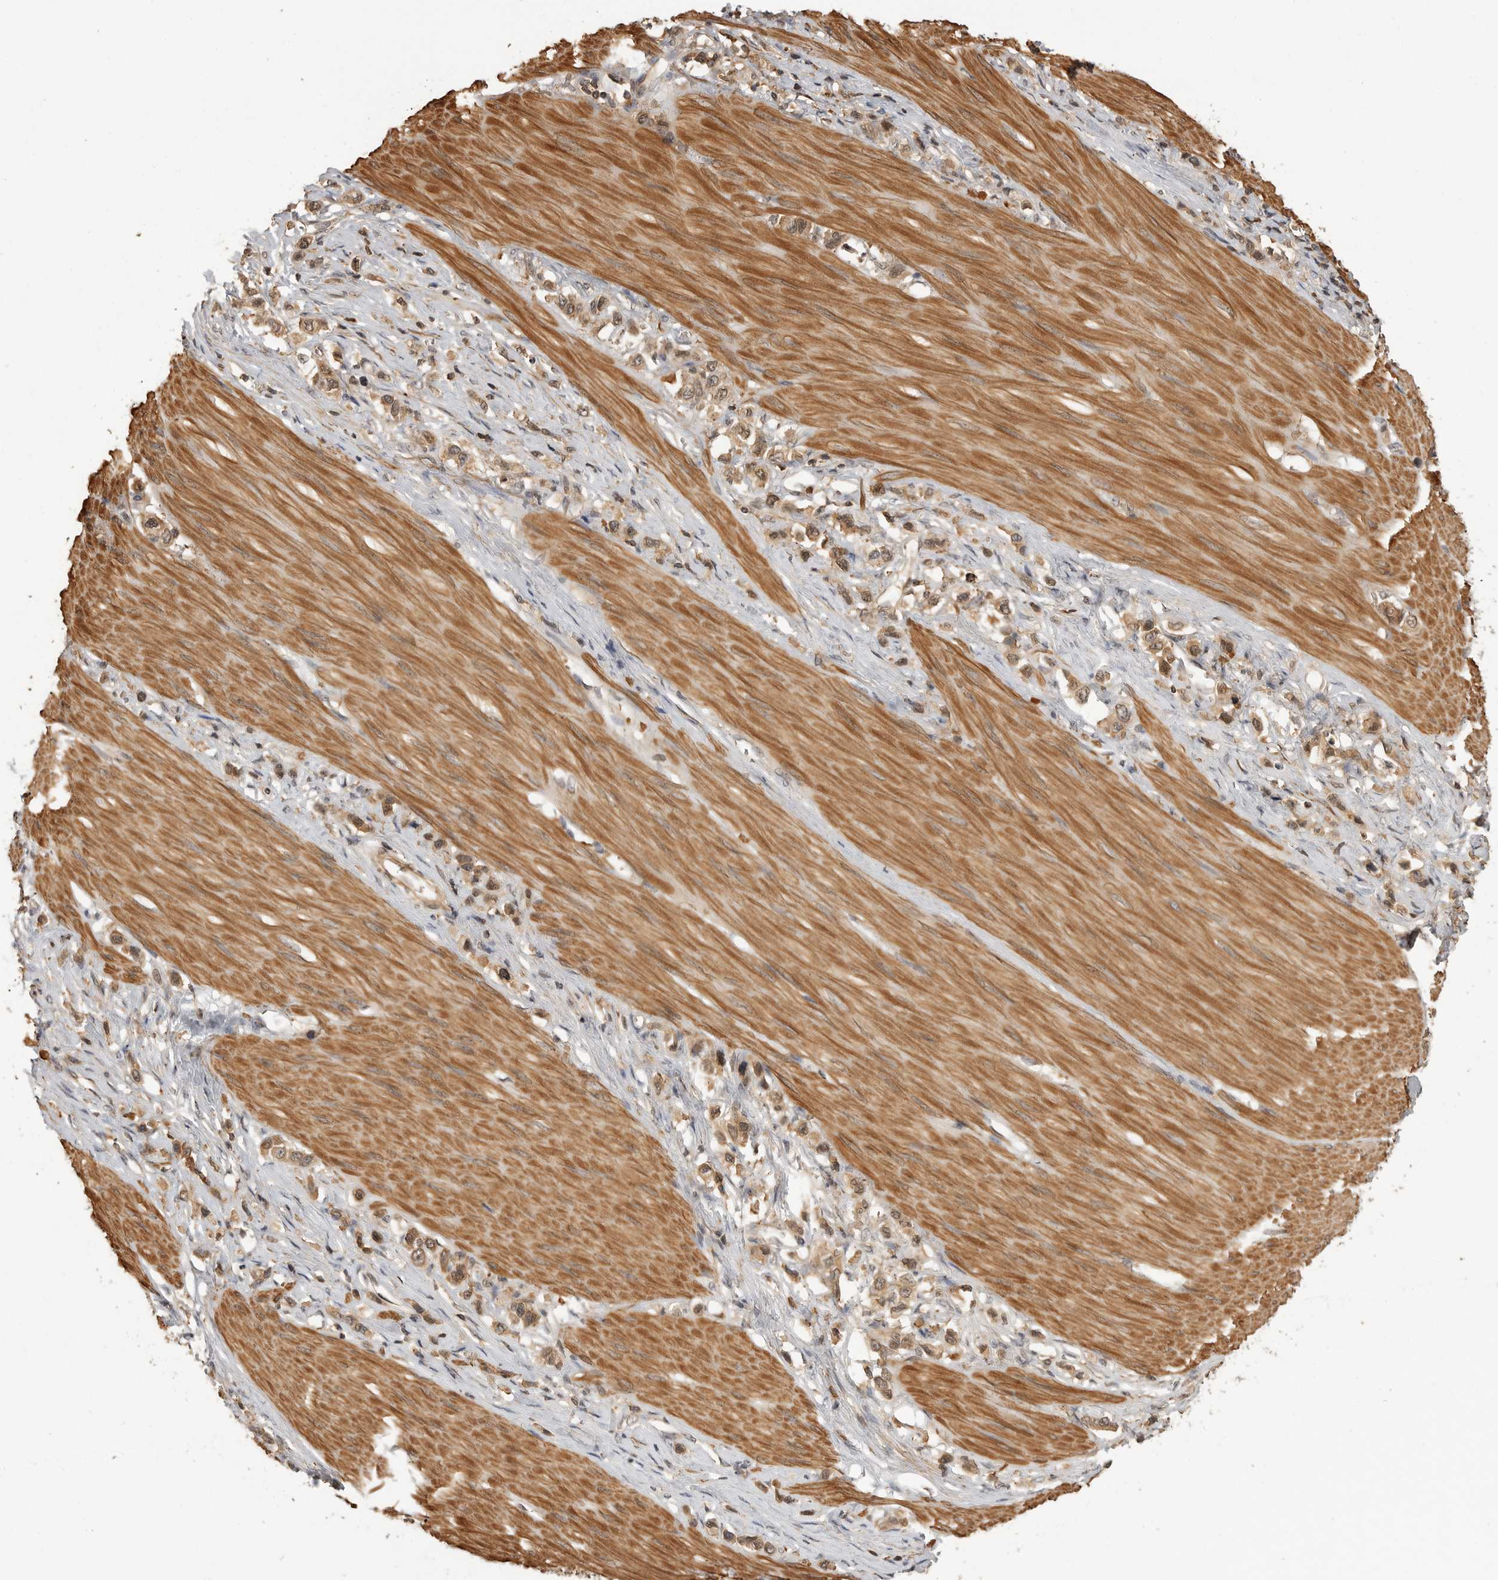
{"staining": {"intensity": "moderate", "quantity": ">75%", "location": "cytoplasmic/membranous,nuclear"}, "tissue": "stomach cancer", "cell_type": "Tumor cells", "image_type": "cancer", "snomed": [{"axis": "morphology", "description": "Adenocarcinoma, NOS"}, {"axis": "topography", "description": "Stomach"}], "caption": "A histopathology image showing moderate cytoplasmic/membranous and nuclear positivity in about >75% of tumor cells in stomach cancer, as visualized by brown immunohistochemical staining.", "gene": "ERN1", "patient": {"sex": "female", "age": 65}}